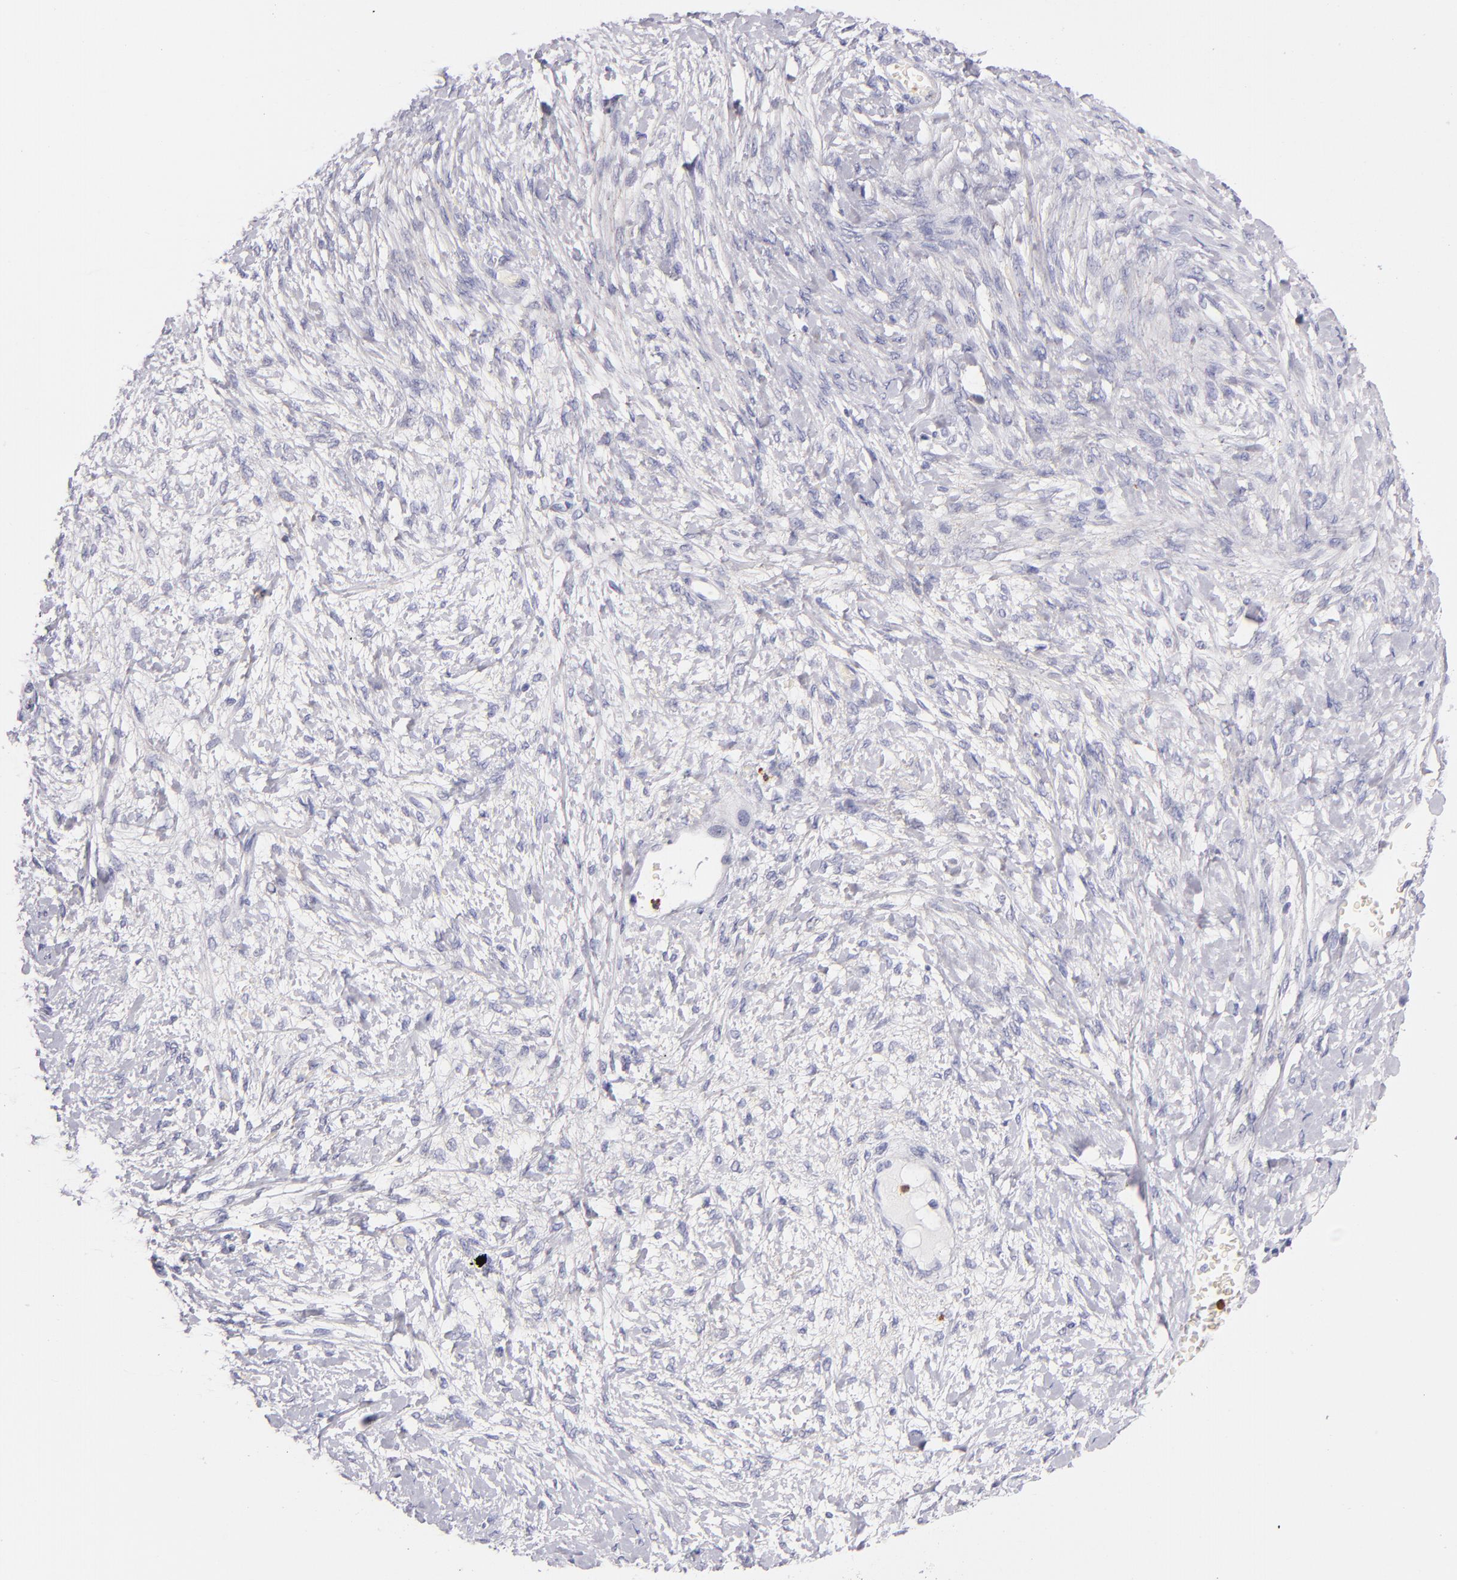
{"staining": {"intensity": "moderate", "quantity": "25%-75%", "location": "cytoplasmic/membranous"}, "tissue": "ovarian cancer", "cell_type": "Tumor cells", "image_type": "cancer", "snomed": [{"axis": "morphology", "description": "Cystadenocarcinoma, serous, NOS"}, {"axis": "topography", "description": "Ovary"}], "caption": "Serous cystadenocarcinoma (ovarian) tissue shows moderate cytoplasmic/membranous positivity in approximately 25%-75% of tumor cells, visualized by immunohistochemistry.", "gene": "CDH3", "patient": {"sex": "female", "age": 69}}